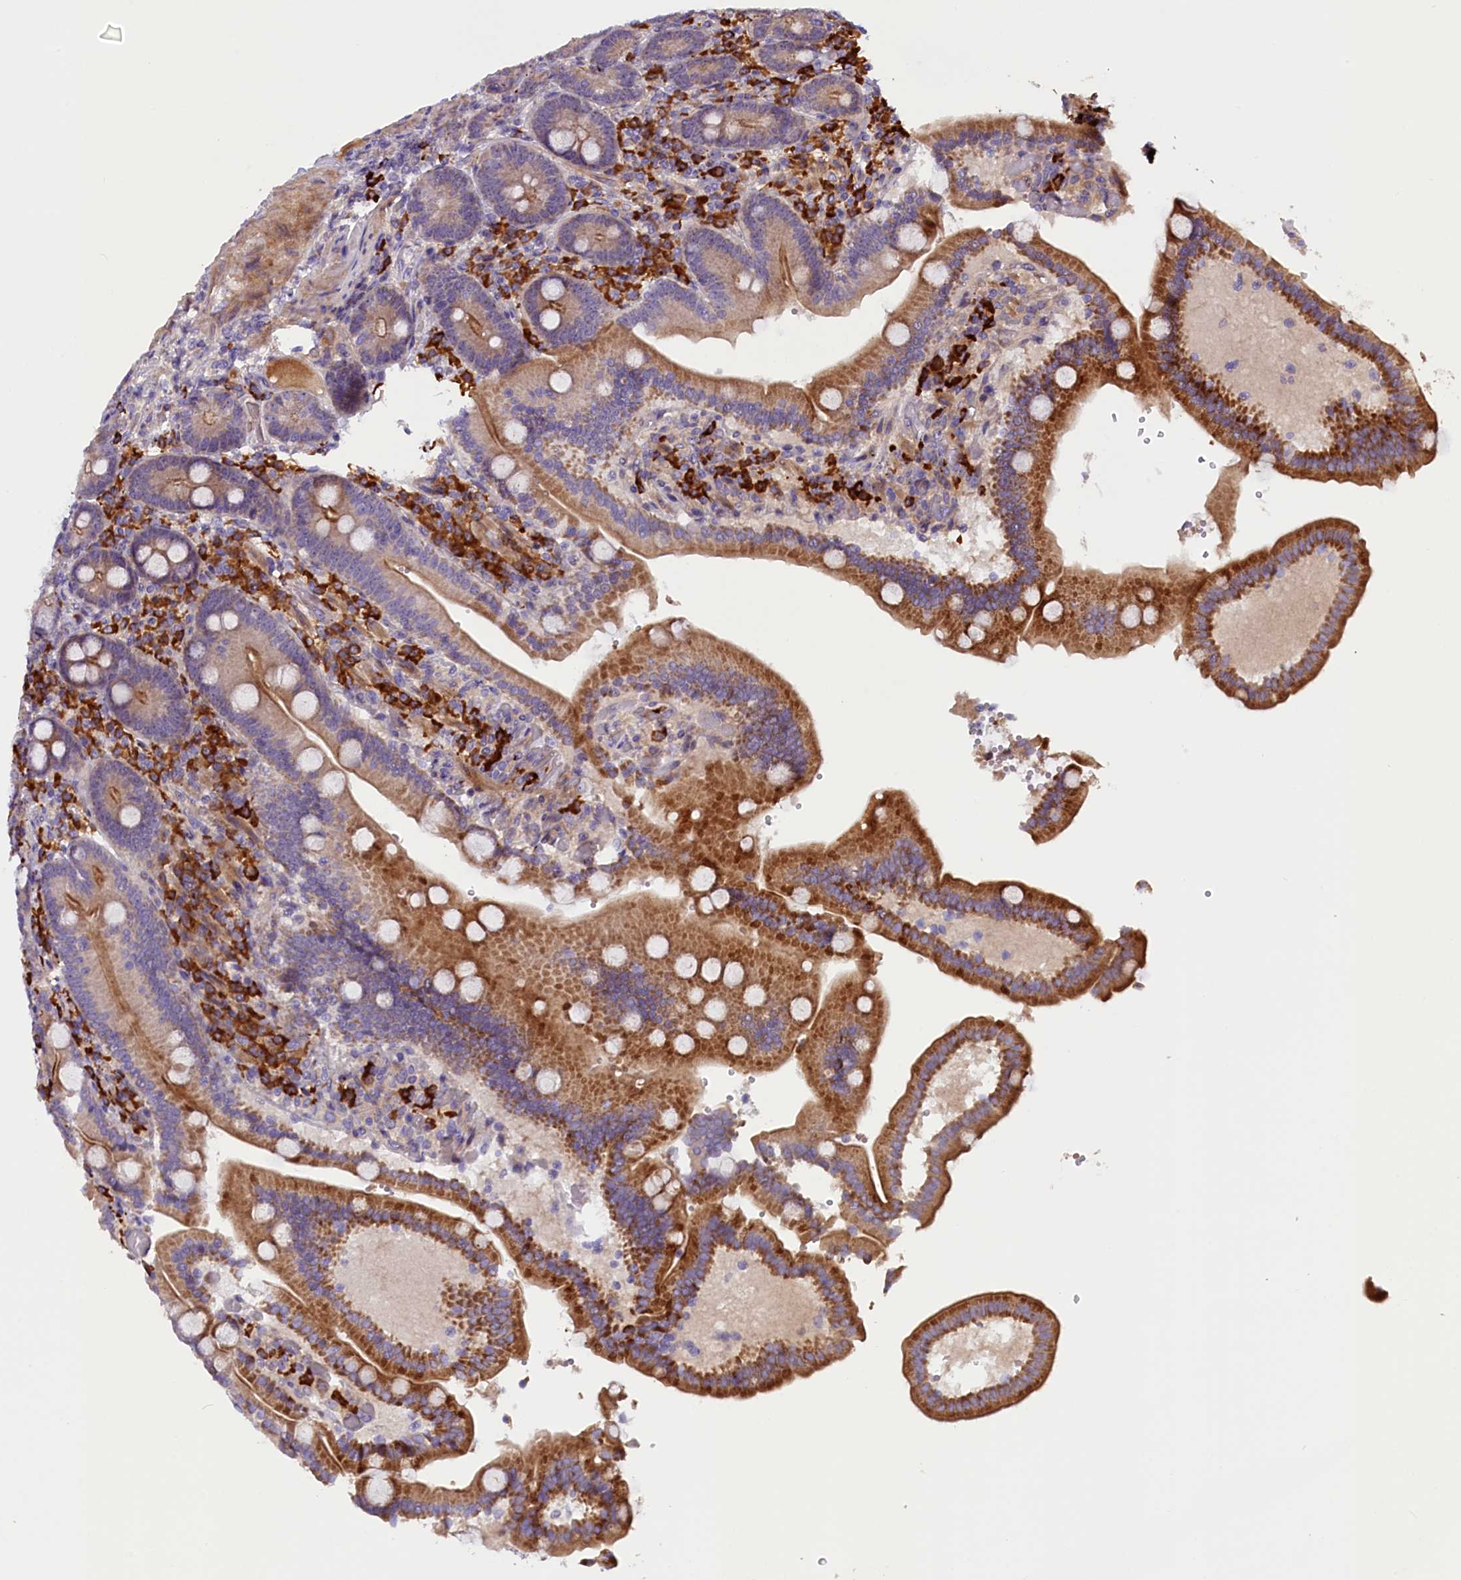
{"staining": {"intensity": "moderate", "quantity": ">75%", "location": "cytoplasmic/membranous"}, "tissue": "duodenum", "cell_type": "Glandular cells", "image_type": "normal", "snomed": [{"axis": "morphology", "description": "Normal tissue, NOS"}, {"axis": "topography", "description": "Duodenum"}], "caption": "Duodenum stained for a protein (brown) shows moderate cytoplasmic/membranous positive positivity in about >75% of glandular cells.", "gene": "FRY", "patient": {"sex": "female", "age": 62}}